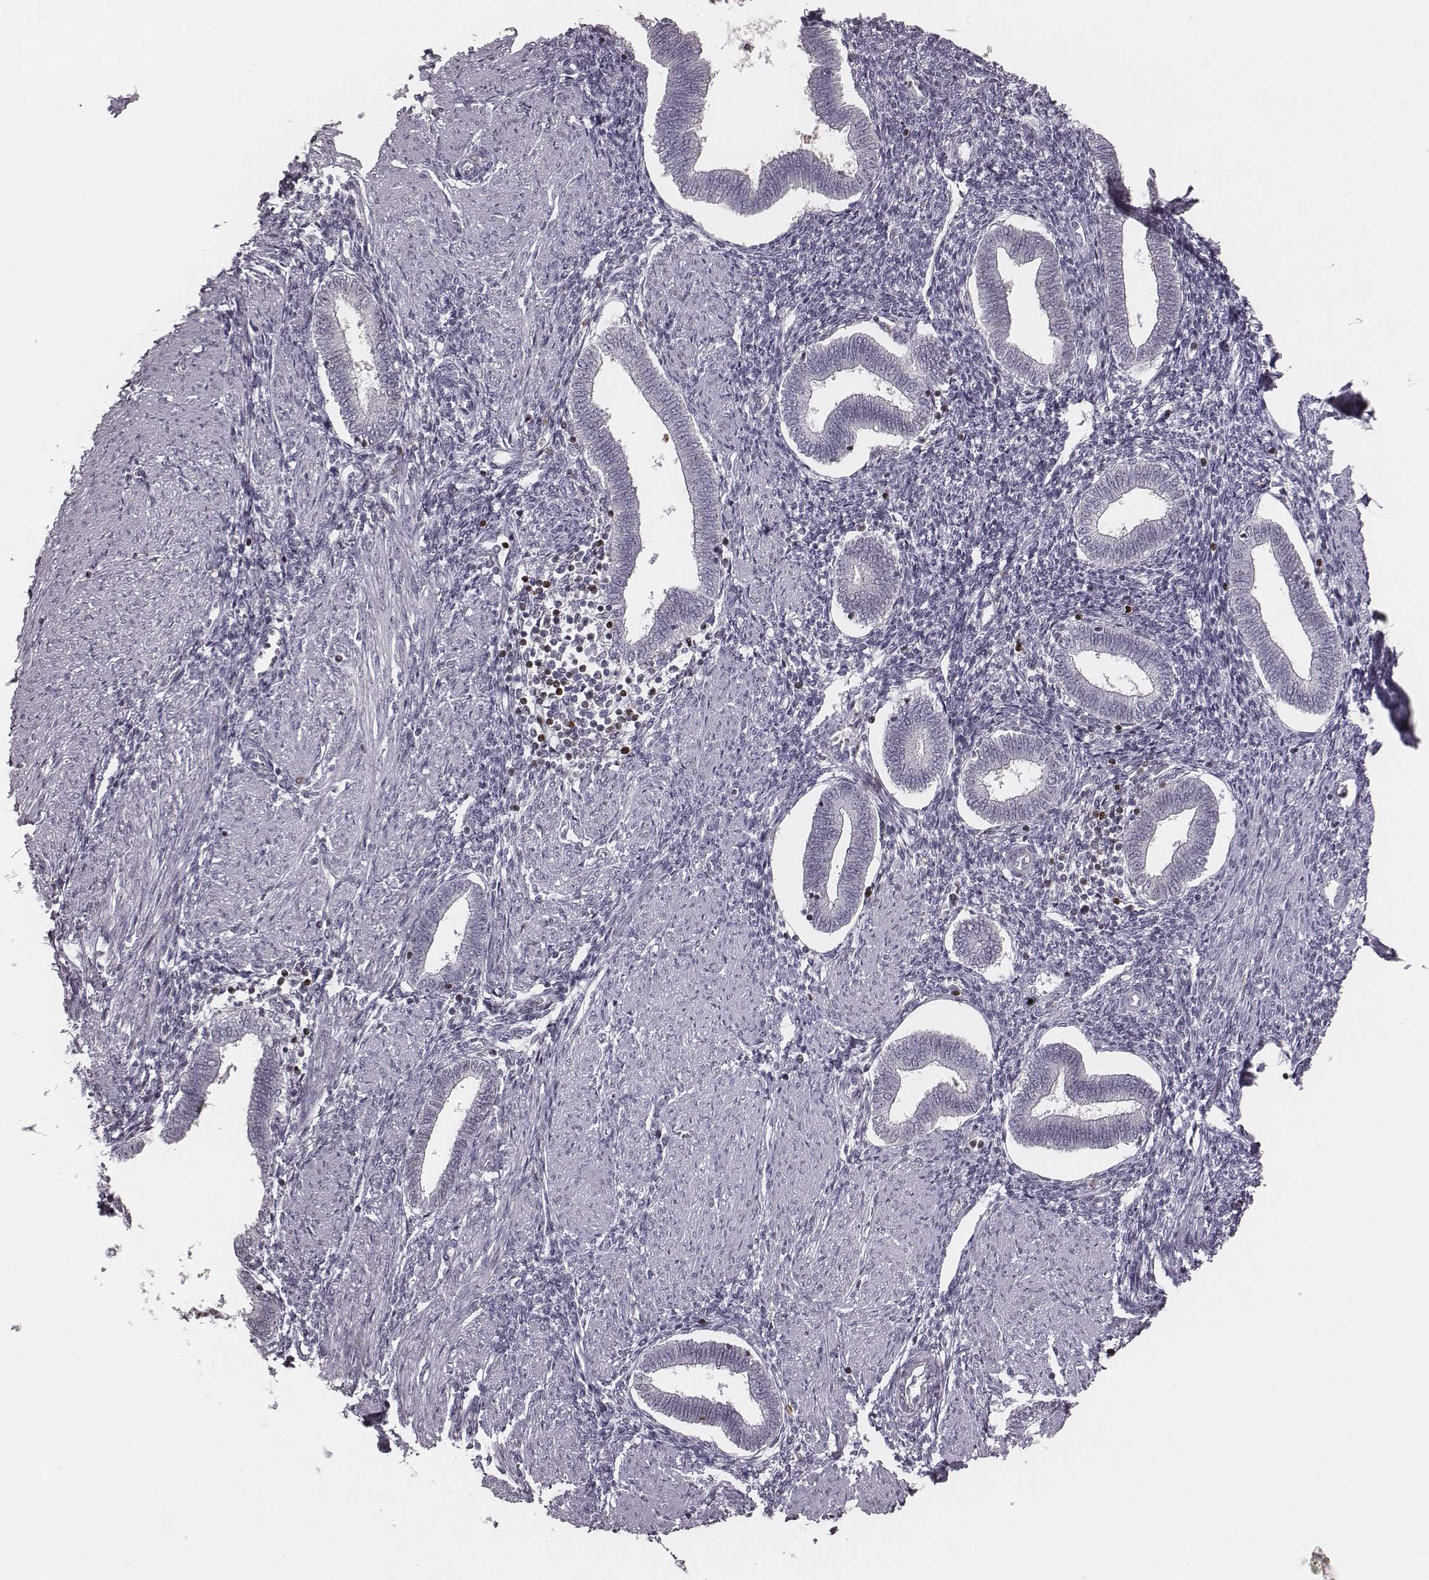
{"staining": {"intensity": "weak", "quantity": "<25%", "location": "nuclear"}, "tissue": "endometrium", "cell_type": "Cells in endometrial stroma", "image_type": "normal", "snomed": [{"axis": "morphology", "description": "Normal tissue, NOS"}, {"axis": "topography", "description": "Endometrium"}], "caption": "Immunohistochemistry (IHC) image of normal endometrium stained for a protein (brown), which reveals no expression in cells in endometrial stroma. The staining is performed using DAB brown chromogen with nuclei counter-stained in using hematoxylin.", "gene": "NDC1", "patient": {"sex": "female", "age": 42}}